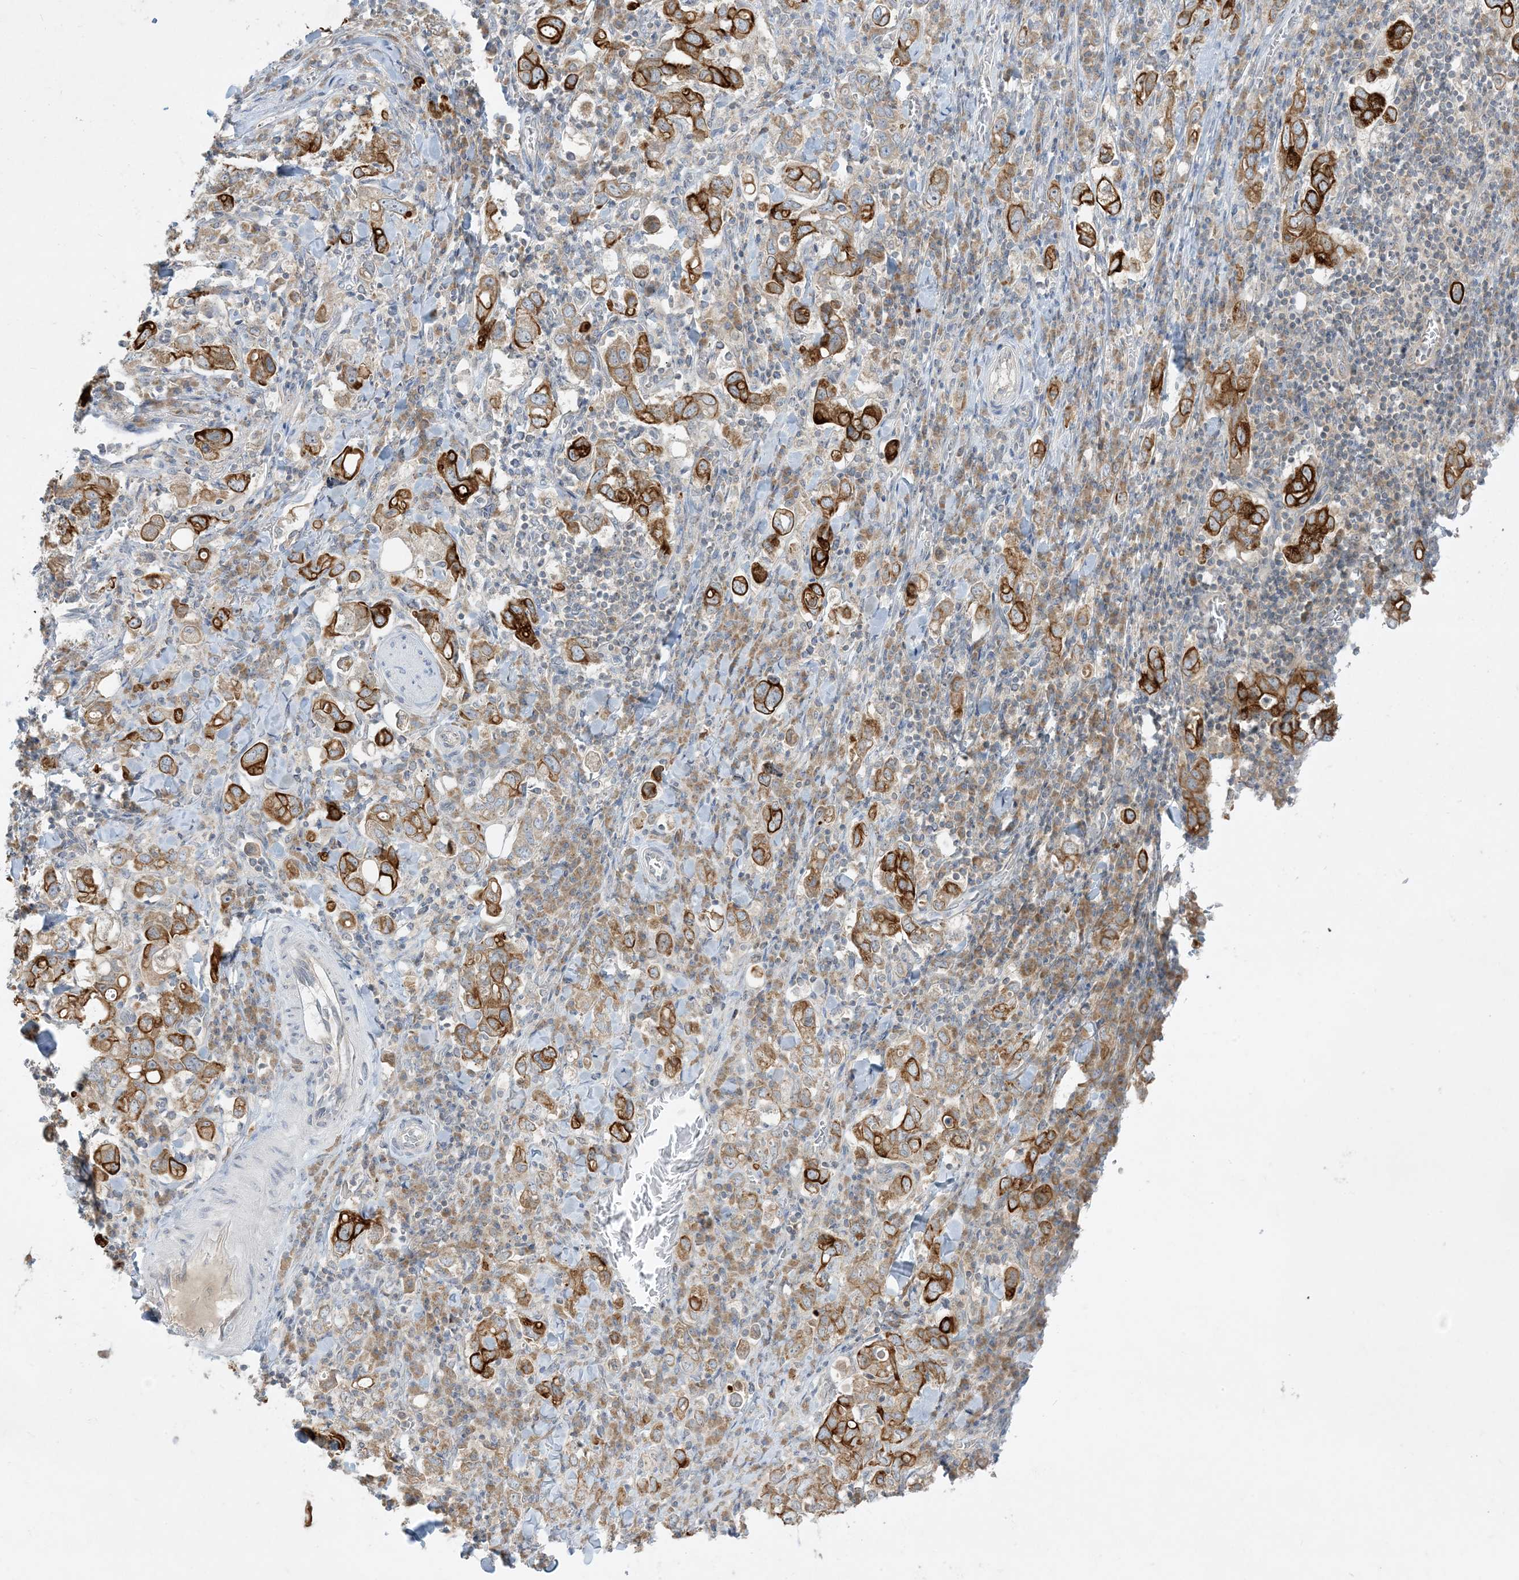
{"staining": {"intensity": "strong", "quantity": ">75%", "location": "cytoplasmic/membranous"}, "tissue": "stomach cancer", "cell_type": "Tumor cells", "image_type": "cancer", "snomed": [{"axis": "morphology", "description": "Adenocarcinoma, NOS"}, {"axis": "topography", "description": "Stomach, upper"}], "caption": "An immunohistochemistry micrograph of neoplastic tissue is shown. Protein staining in brown highlights strong cytoplasmic/membranous positivity in stomach cancer (adenocarcinoma) within tumor cells.", "gene": "RPP40", "patient": {"sex": "male", "age": 62}}